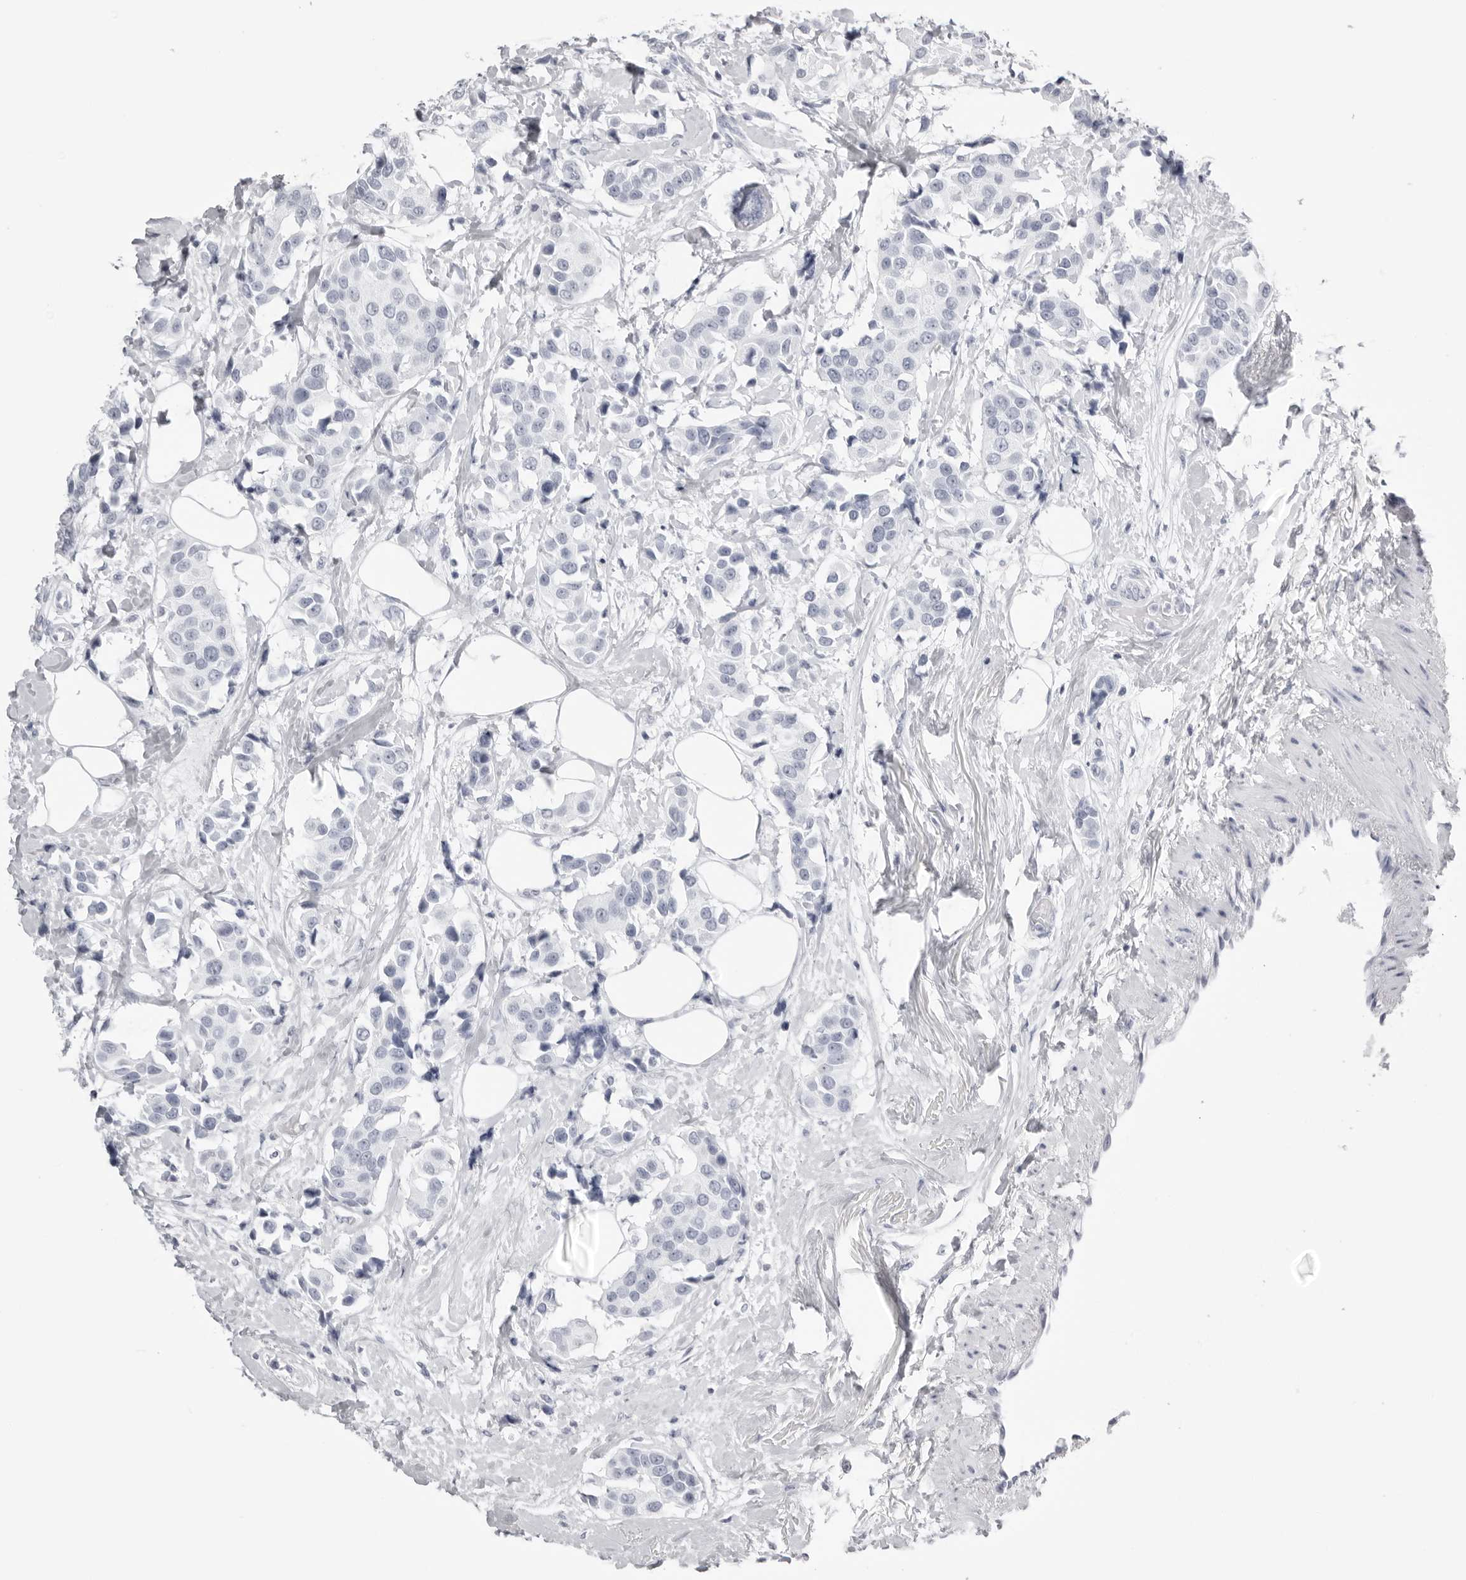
{"staining": {"intensity": "negative", "quantity": "none", "location": "none"}, "tissue": "breast cancer", "cell_type": "Tumor cells", "image_type": "cancer", "snomed": [{"axis": "morphology", "description": "Normal tissue, NOS"}, {"axis": "morphology", "description": "Duct carcinoma"}, {"axis": "topography", "description": "Breast"}], "caption": "Tumor cells are negative for brown protein staining in breast cancer (invasive ductal carcinoma). (IHC, brightfield microscopy, high magnification).", "gene": "KLK9", "patient": {"sex": "female", "age": 39}}